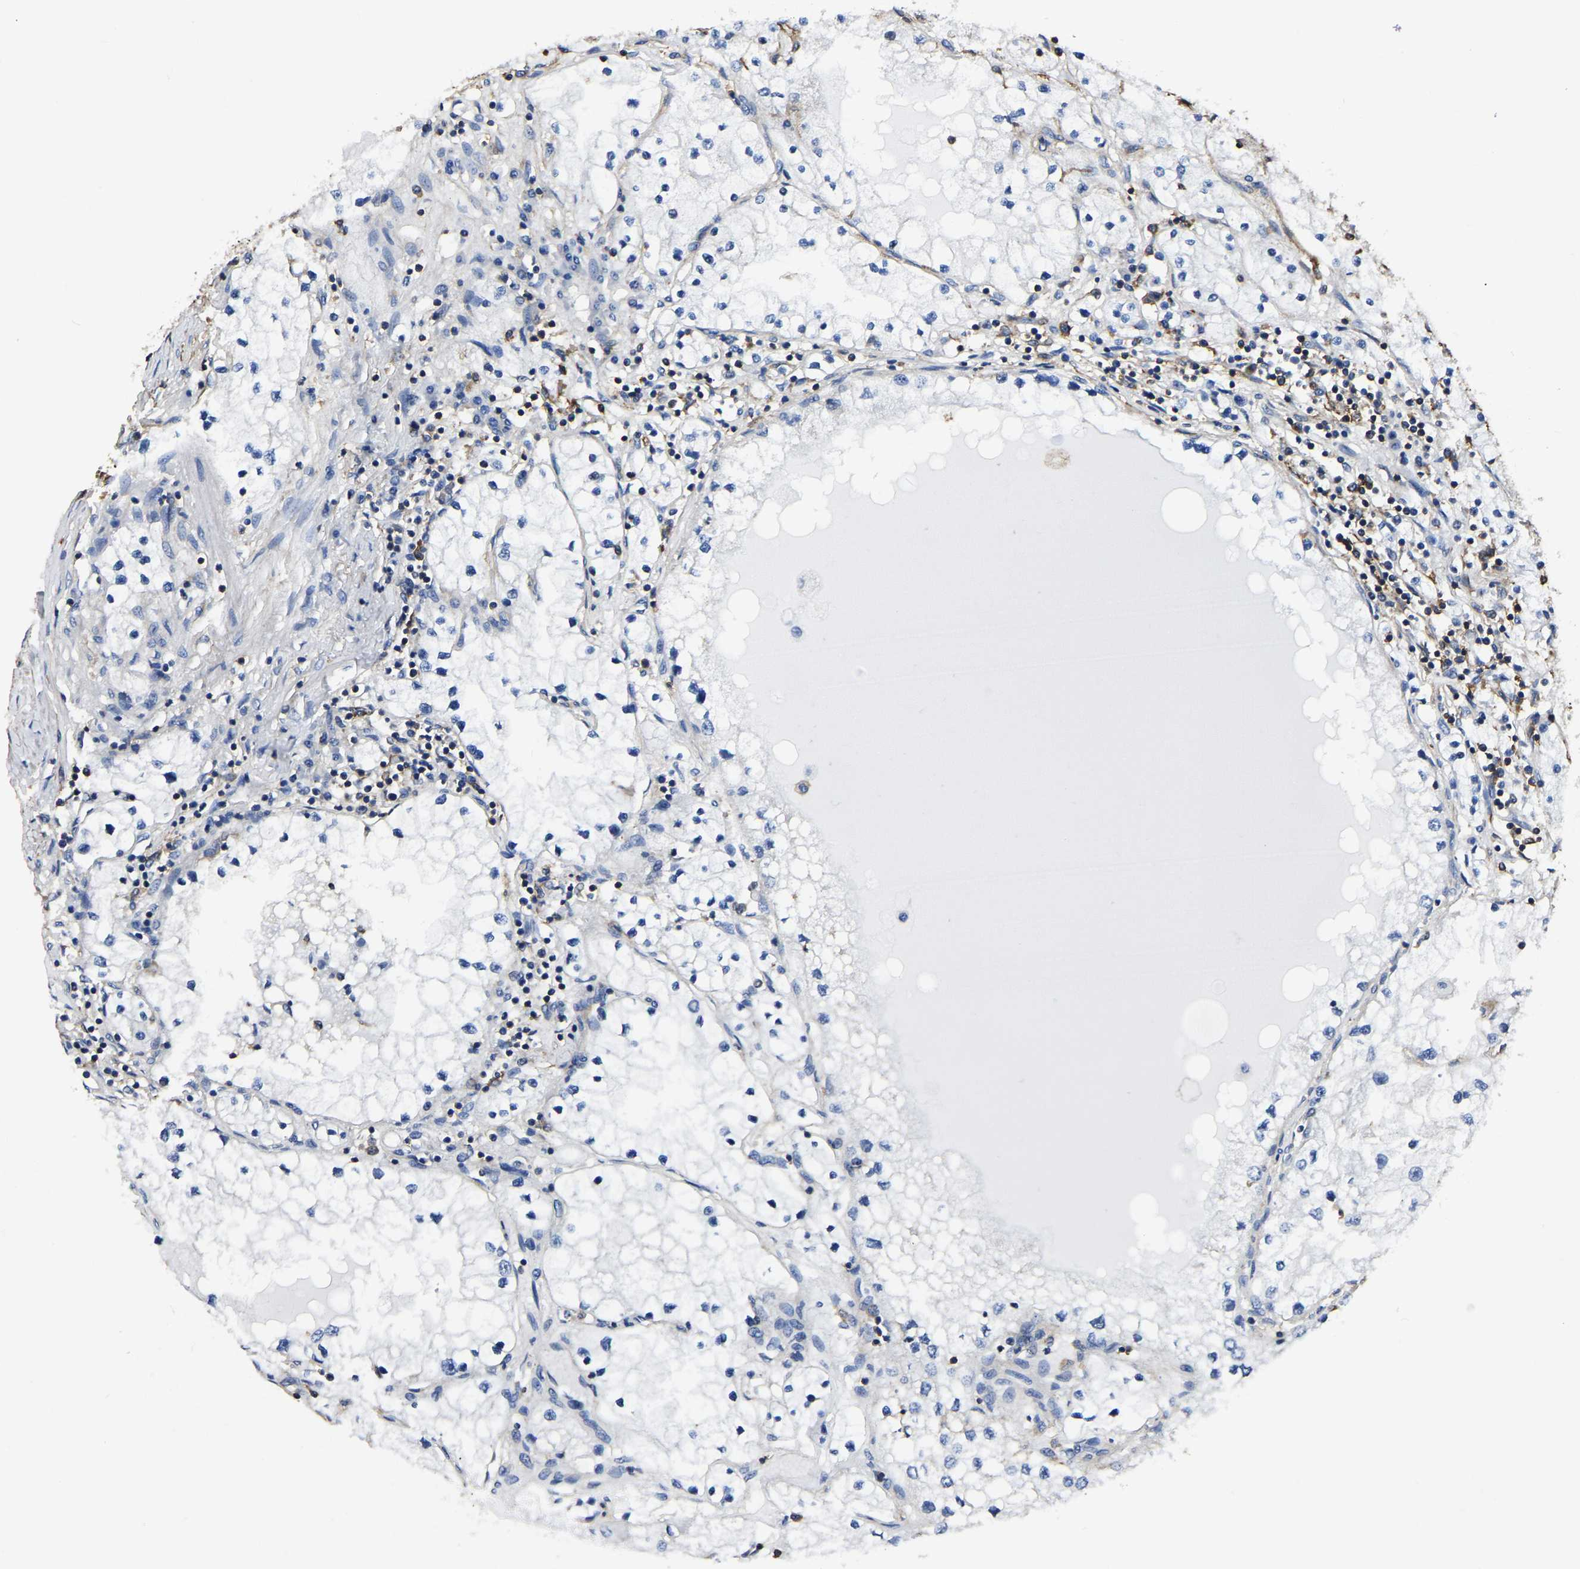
{"staining": {"intensity": "negative", "quantity": "none", "location": "none"}, "tissue": "renal cancer", "cell_type": "Tumor cells", "image_type": "cancer", "snomed": [{"axis": "morphology", "description": "Adenocarcinoma, NOS"}, {"axis": "topography", "description": "Kidney"}], "caption": "An IHC image of renal adenocarcinoma is shown. There is no staining in tumor cells of renal adenocarcinoma.", "gene": "ARMT1", "patient": {"sex": "male", "age": 68}}